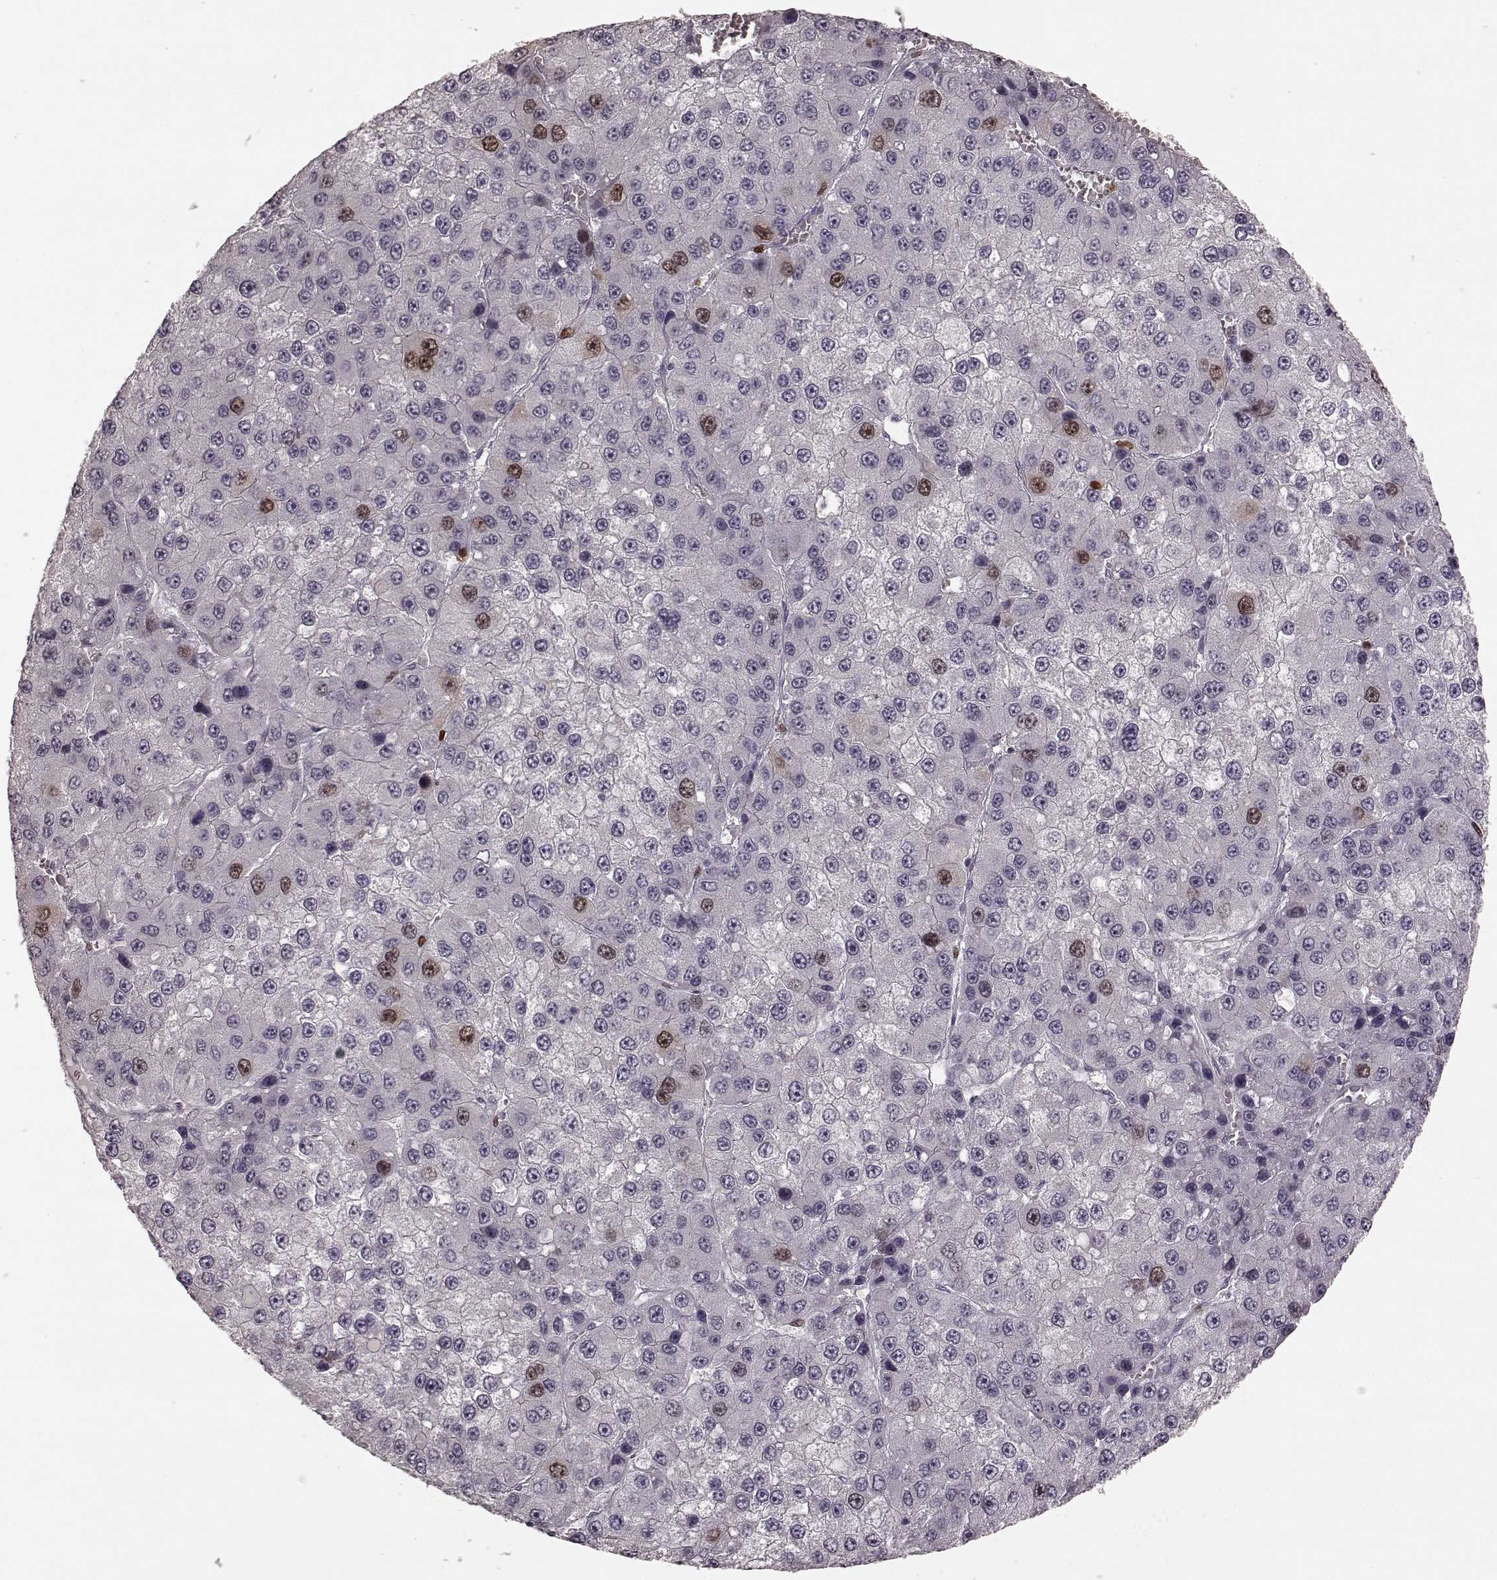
{"staining": {"intensity": "moderate", "quantity": "<25%", "location": "nuclear"}, "tissue": "liver cancer", "cell_type": "Tumor cells", "image_type": "cancer", "snomed": [{"axis": "morphology", "description": "Carcinoma, Hepatocellular, NOS"}, {"axis": "topography", "description": "Liver"}], "caption": "Moderate nuclear protein positivity is seen in approximately <25% of tumor cells in liver cancer.", "gene": "CCNA2", "patient": {"sex": "female", "age": 73}}